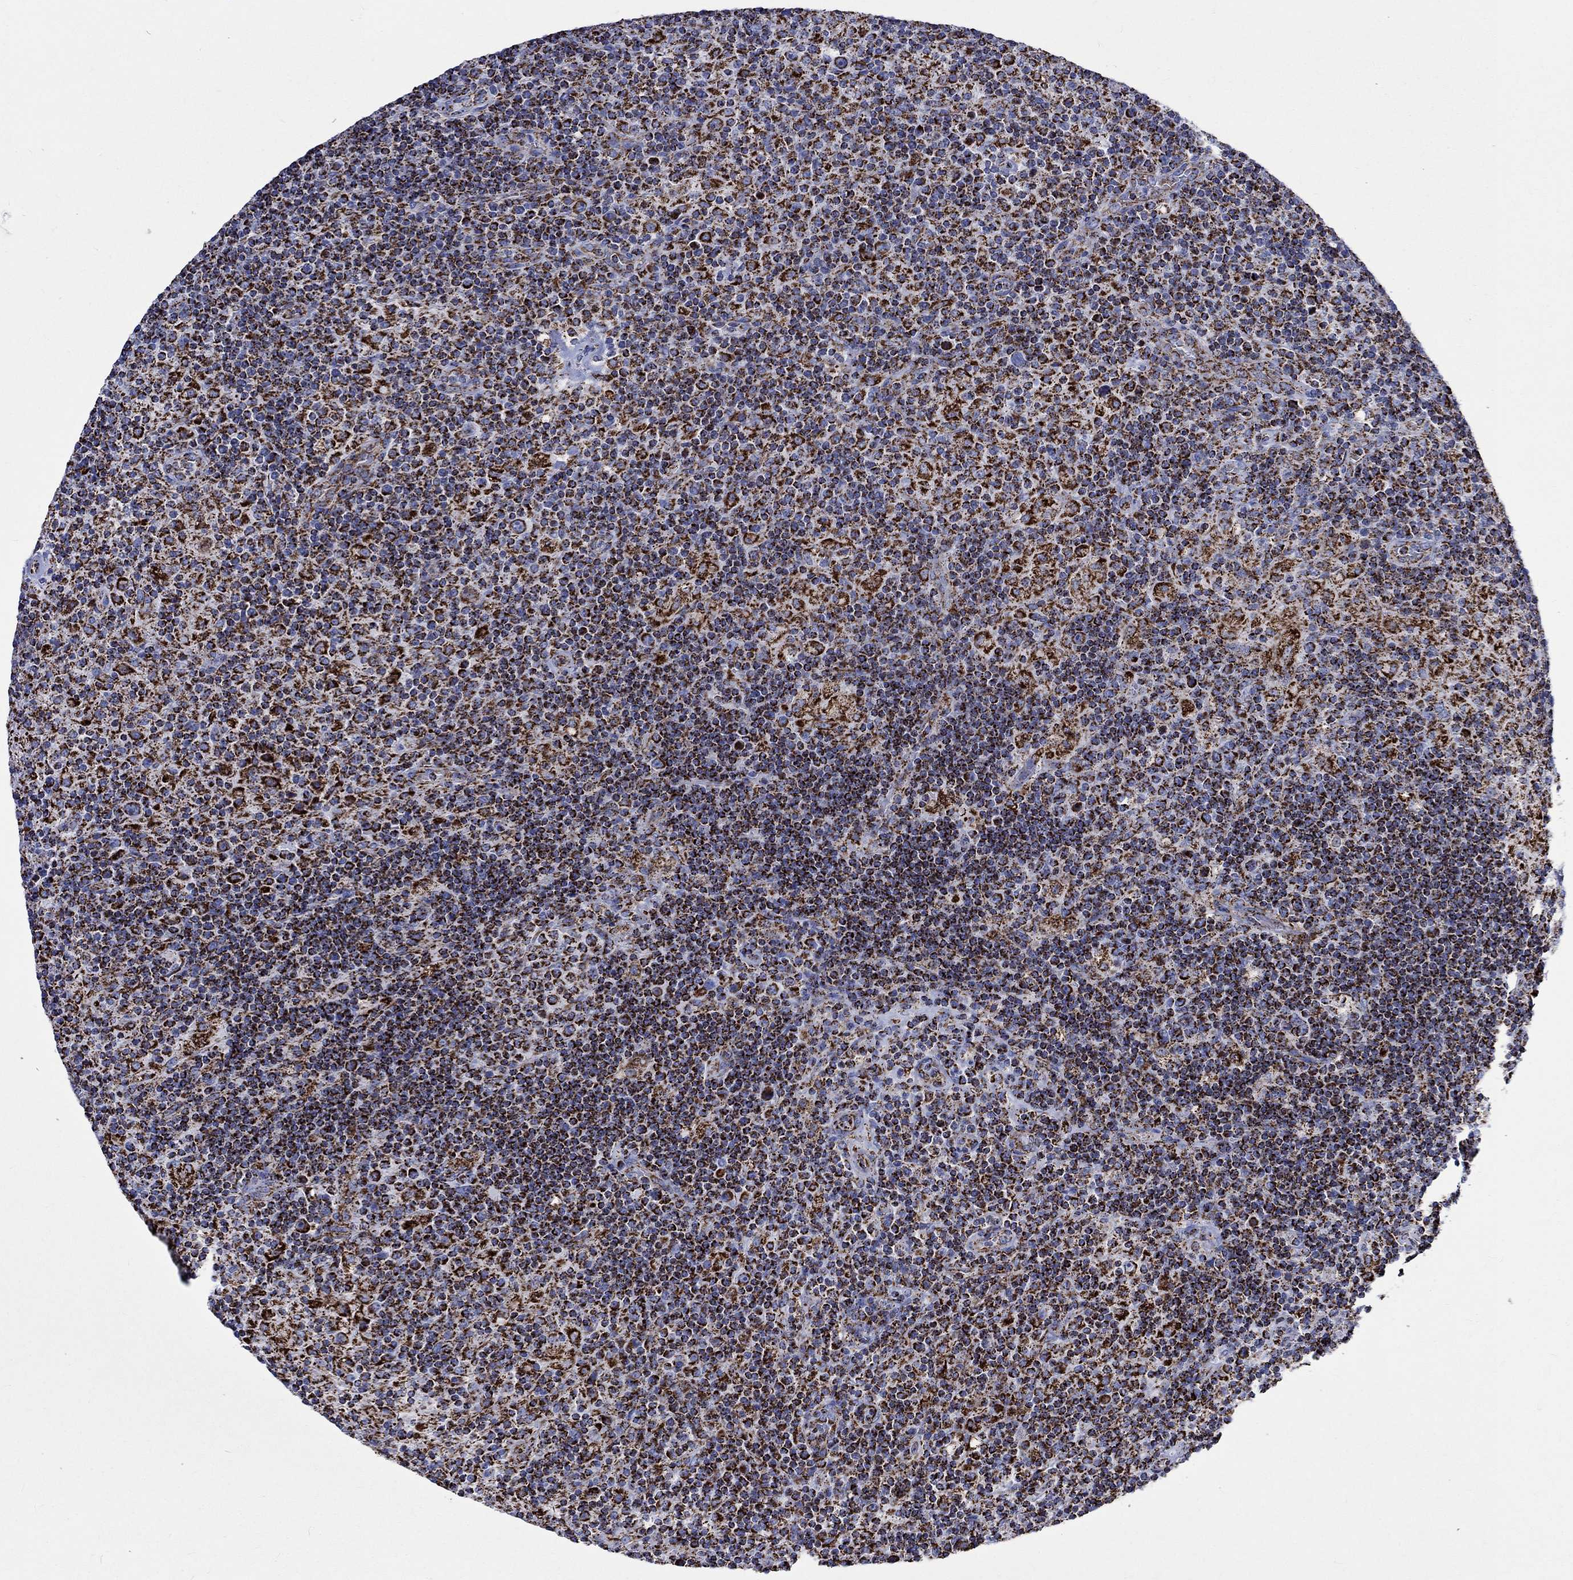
{"staining": {"intensity": "strong", "quantity": ">75%", "location": "cytoplasmic/membranous"}, "tissue": "lymphoma", "cell_type": "Tumor cells", "image_type": "cancer", "snomed": [{"axis": "morphology", "description": "Hodgkin's disease, NOS"}, {"axis": "topography", "description": "Lymph node"}], "caption": "A high amount of strong cytoplasmic/membranous expression is identified in about >75% of tumor cells in lymphoma tissue.", "gene": "RCE1", "patient": {"sex": "male", "age": 70}}